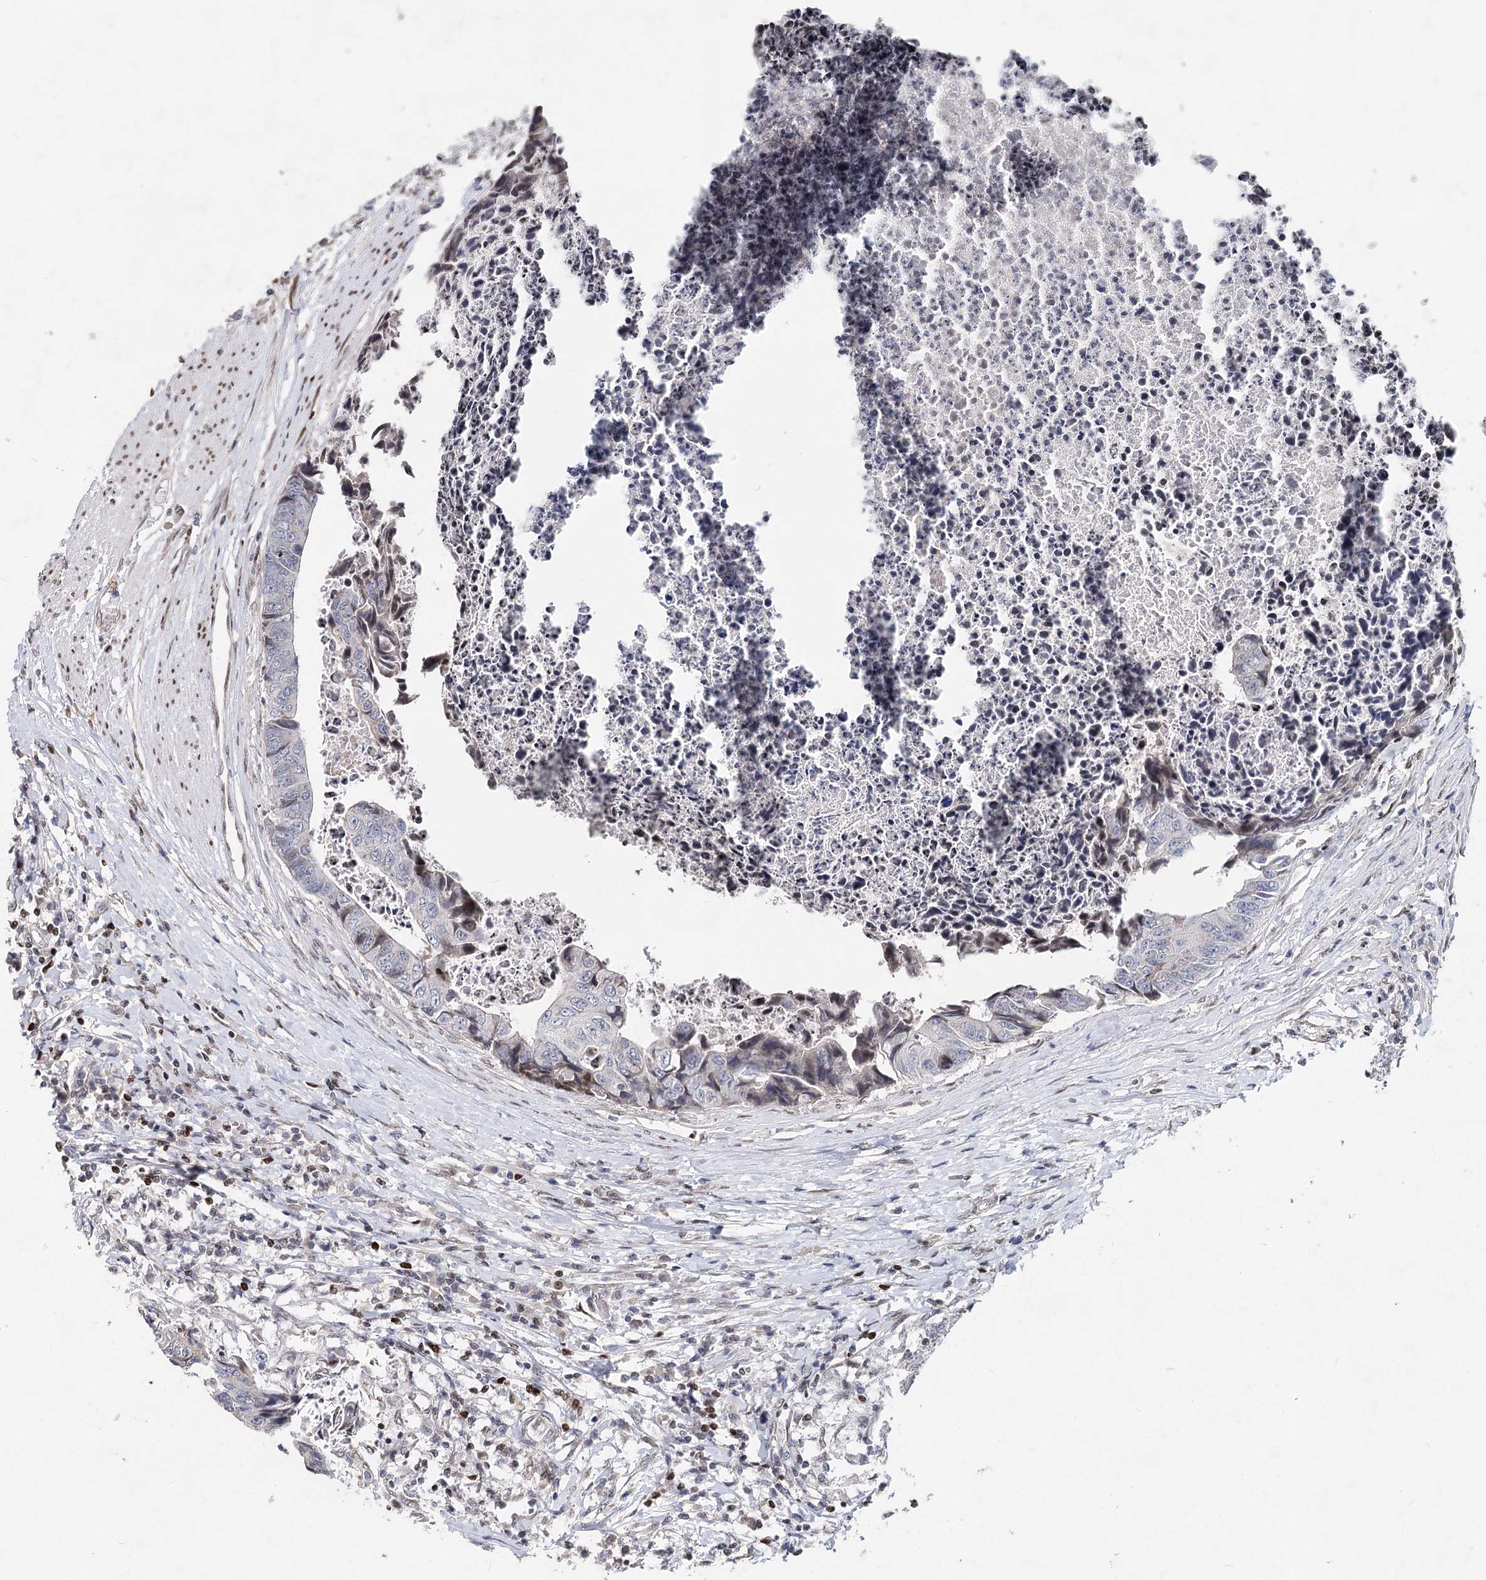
{"staining": {"intensity": "weak", "quantity": "<25%", "location": "nuclear"}, "tissue": "colorectal cancer", "cell_type": "Tumor cells", "image_type": "cancer", "snomed": [{"axis": "morphology", "description": "Adenocarcinoma, NOS"}, {"axis": "topography", "description": "Rectum"}], "caption": "High magnification brightfield microscopy of colorectal adenocarcinoma stained with DAB (brown) and counterstained with hematoxylin (blue): tumor cells show no significant staining.", "gene": "FRMD4A", "patient": {"sex": "male", "age": 84}}